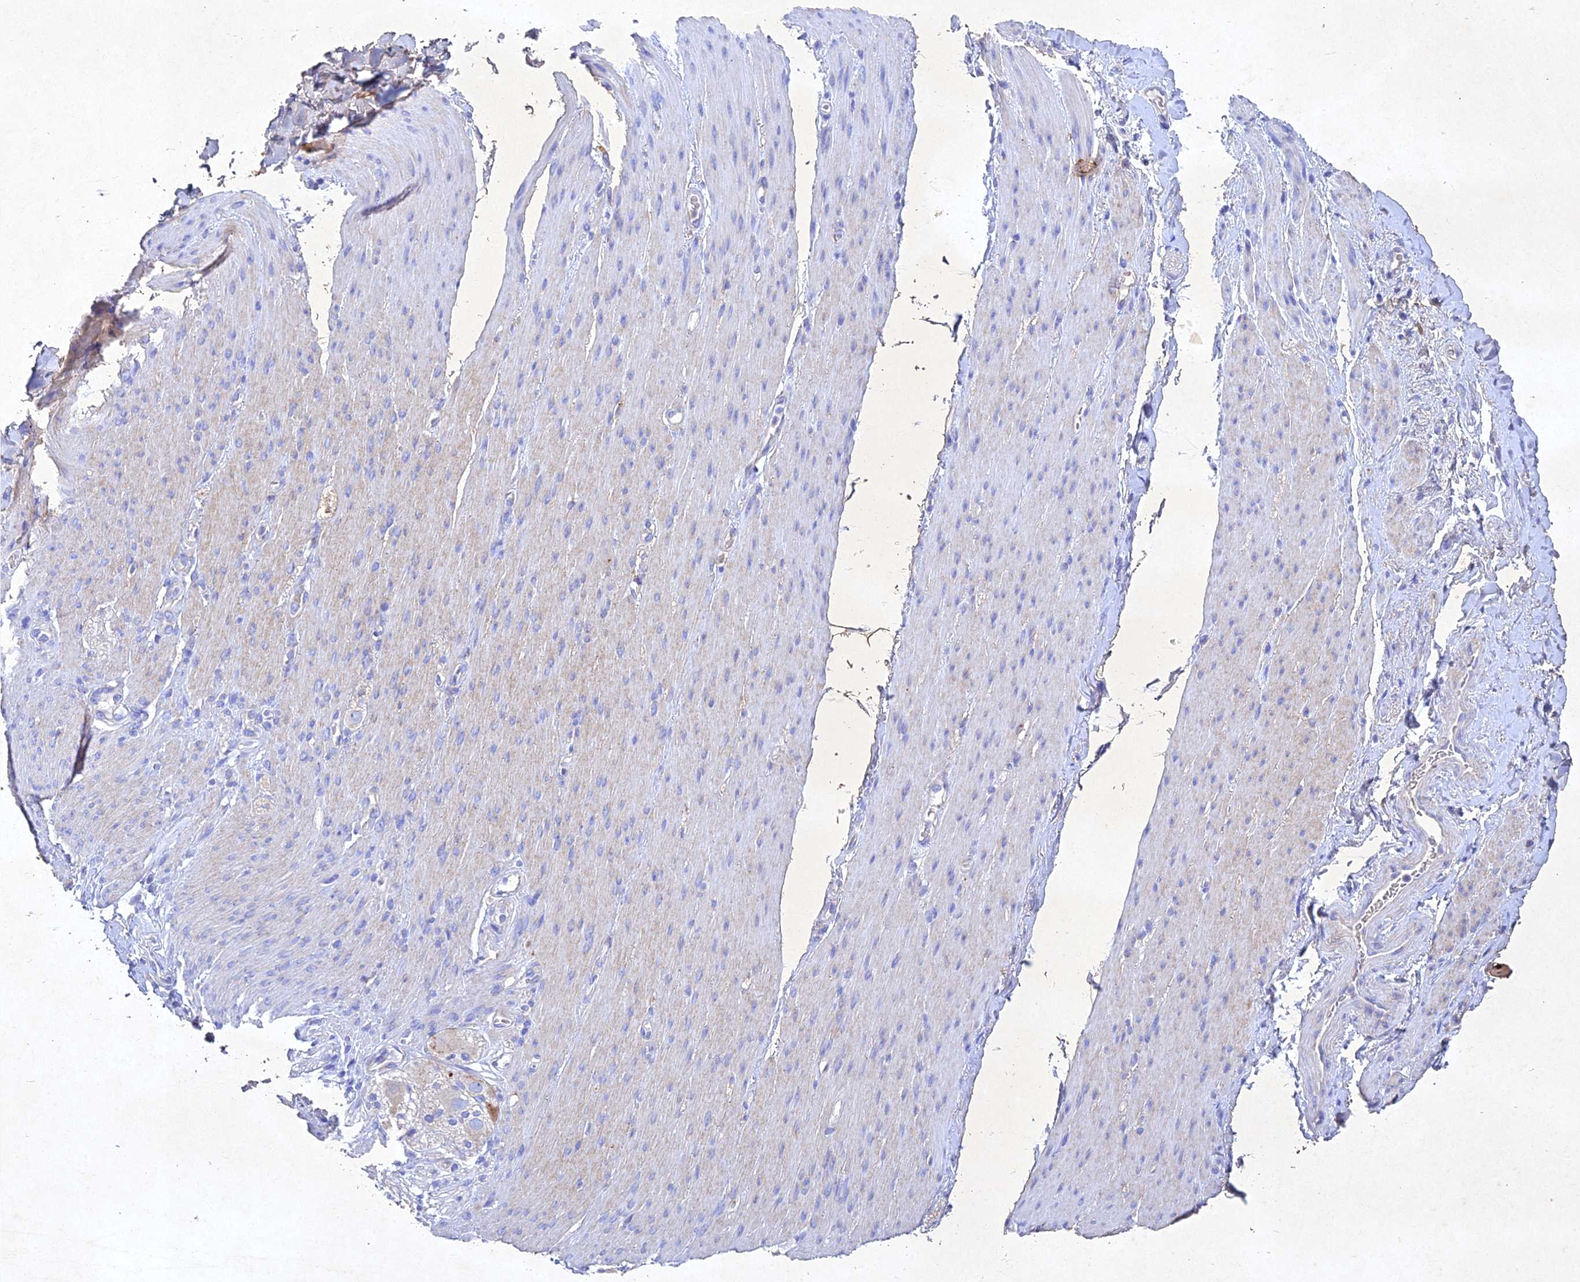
{"staining": {"intensity": "negative", "quantity": "none", "location": "none"}, "tissue": "adipose tissue", "cell_type": "Adipocytes", "image_type": "normal", "snomed": [{"axis": "morphology", "description": "Normal tissue, NOS"}, {"axis": "topography", "description": "Colon"}, {"axis": "topography", "description": "Peripheral nerve tissue"}], "caption": "Immunohistochemistry (IHC) of unremarkable adipose tissue demonstrates no expression in adipocytes.", "gene": "NDUFV1", "patient": {"sex": "female", "age": 61}}